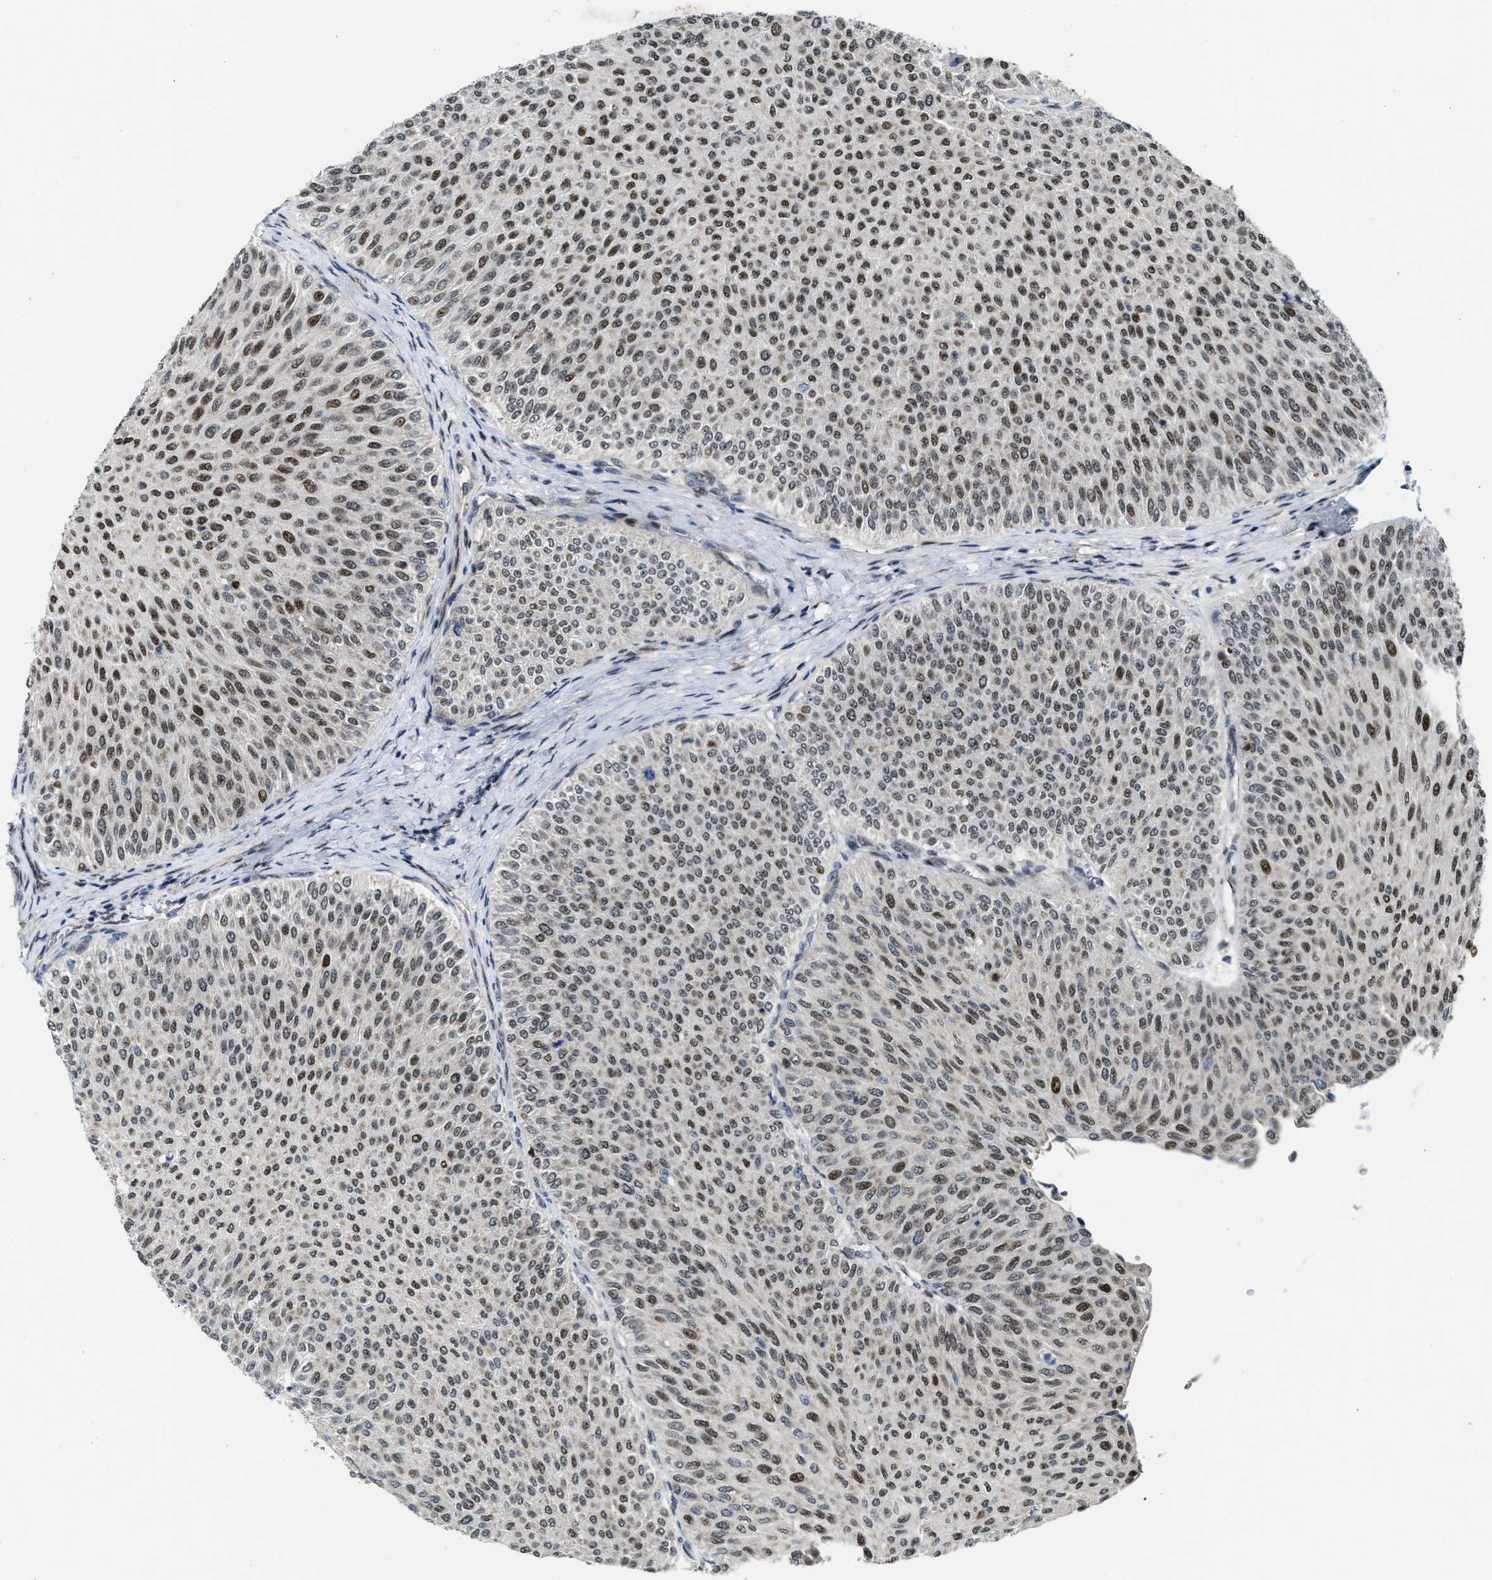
{"staining": {"intensity": "moderate", "quantity": "25%-75%", "location": "nuclear"}, "tissue": "urothelial cancer", "cell_type": "Tumor cells", "image_type": "cancer", "snomed": [{"axis": "morphology", "description": "Urothelial carcinoma, Low grade"}, {"axis": "topography", "description": "Urinary bladder"}], "caption": "Urothelial carcinoma (low-grade) stained for a protein reveals moderate nuclear positivity in tumor cells.", "gene": "ZNF250", "patient": {"sex": "male", "age": 78}}